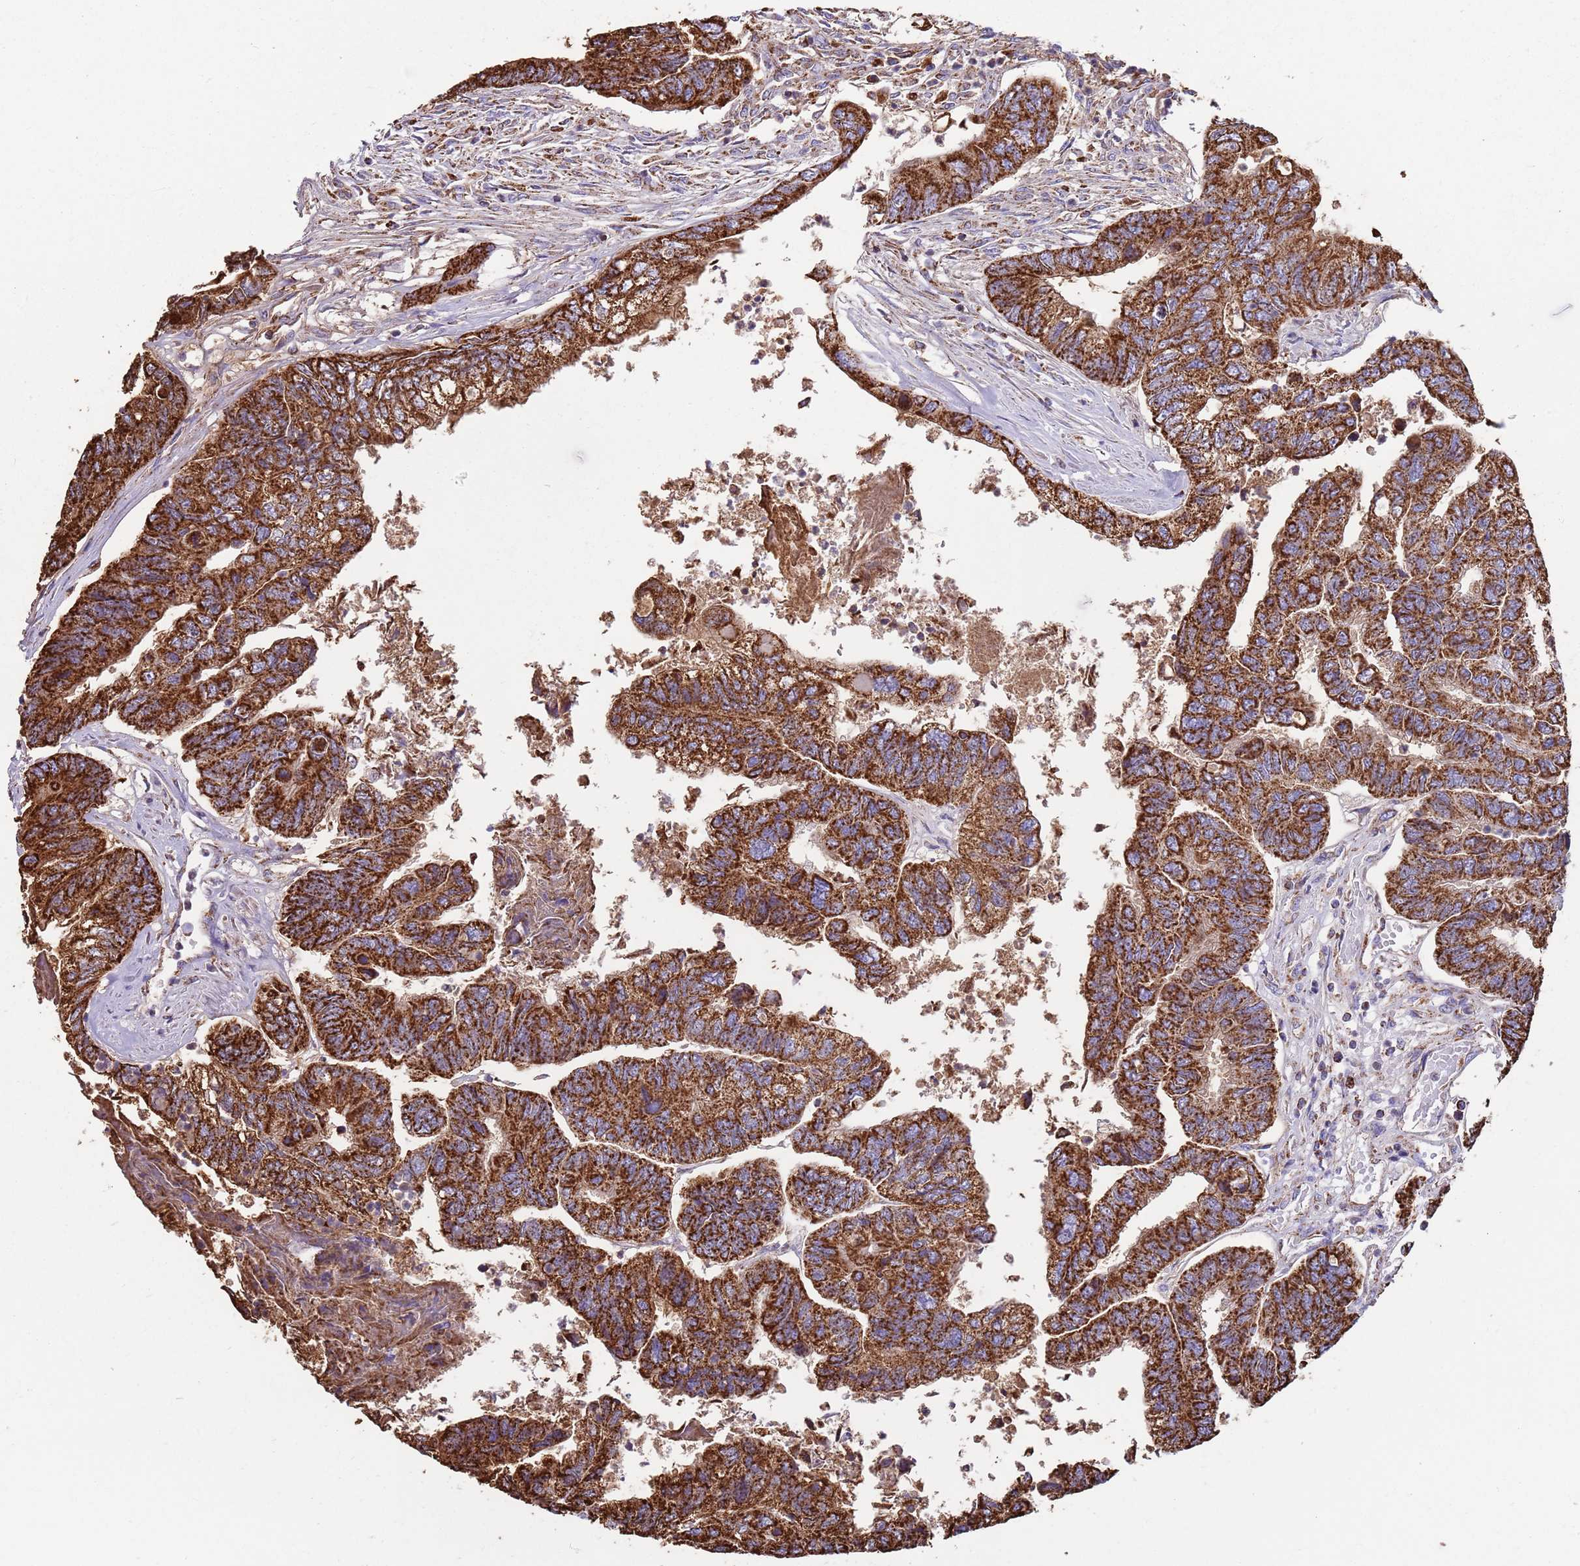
{"staining": {"intensity": "strong", "quantity": ">75%", "location": "cytoplasmic/membranous"}, "tissue": "colorectal cancer", "cell_type": "Tumor cells", "image_type": "cancer", "snomed": [{"axis": "morphology", "description": "Adenocarcinoma, NOS"}, {"axis": "topography", "description": "Colon"}], "caption": "The photomicrograph shows a brown stain indicating the presence of a protein in the cytoplasmic/membranous of tumor cells in colorectal adenocarcinoma. (DAB IHC with brightfield microscopy, high magnification).", "gene": "TTLL1", "patient": {"sex": "female", "age": 67}}